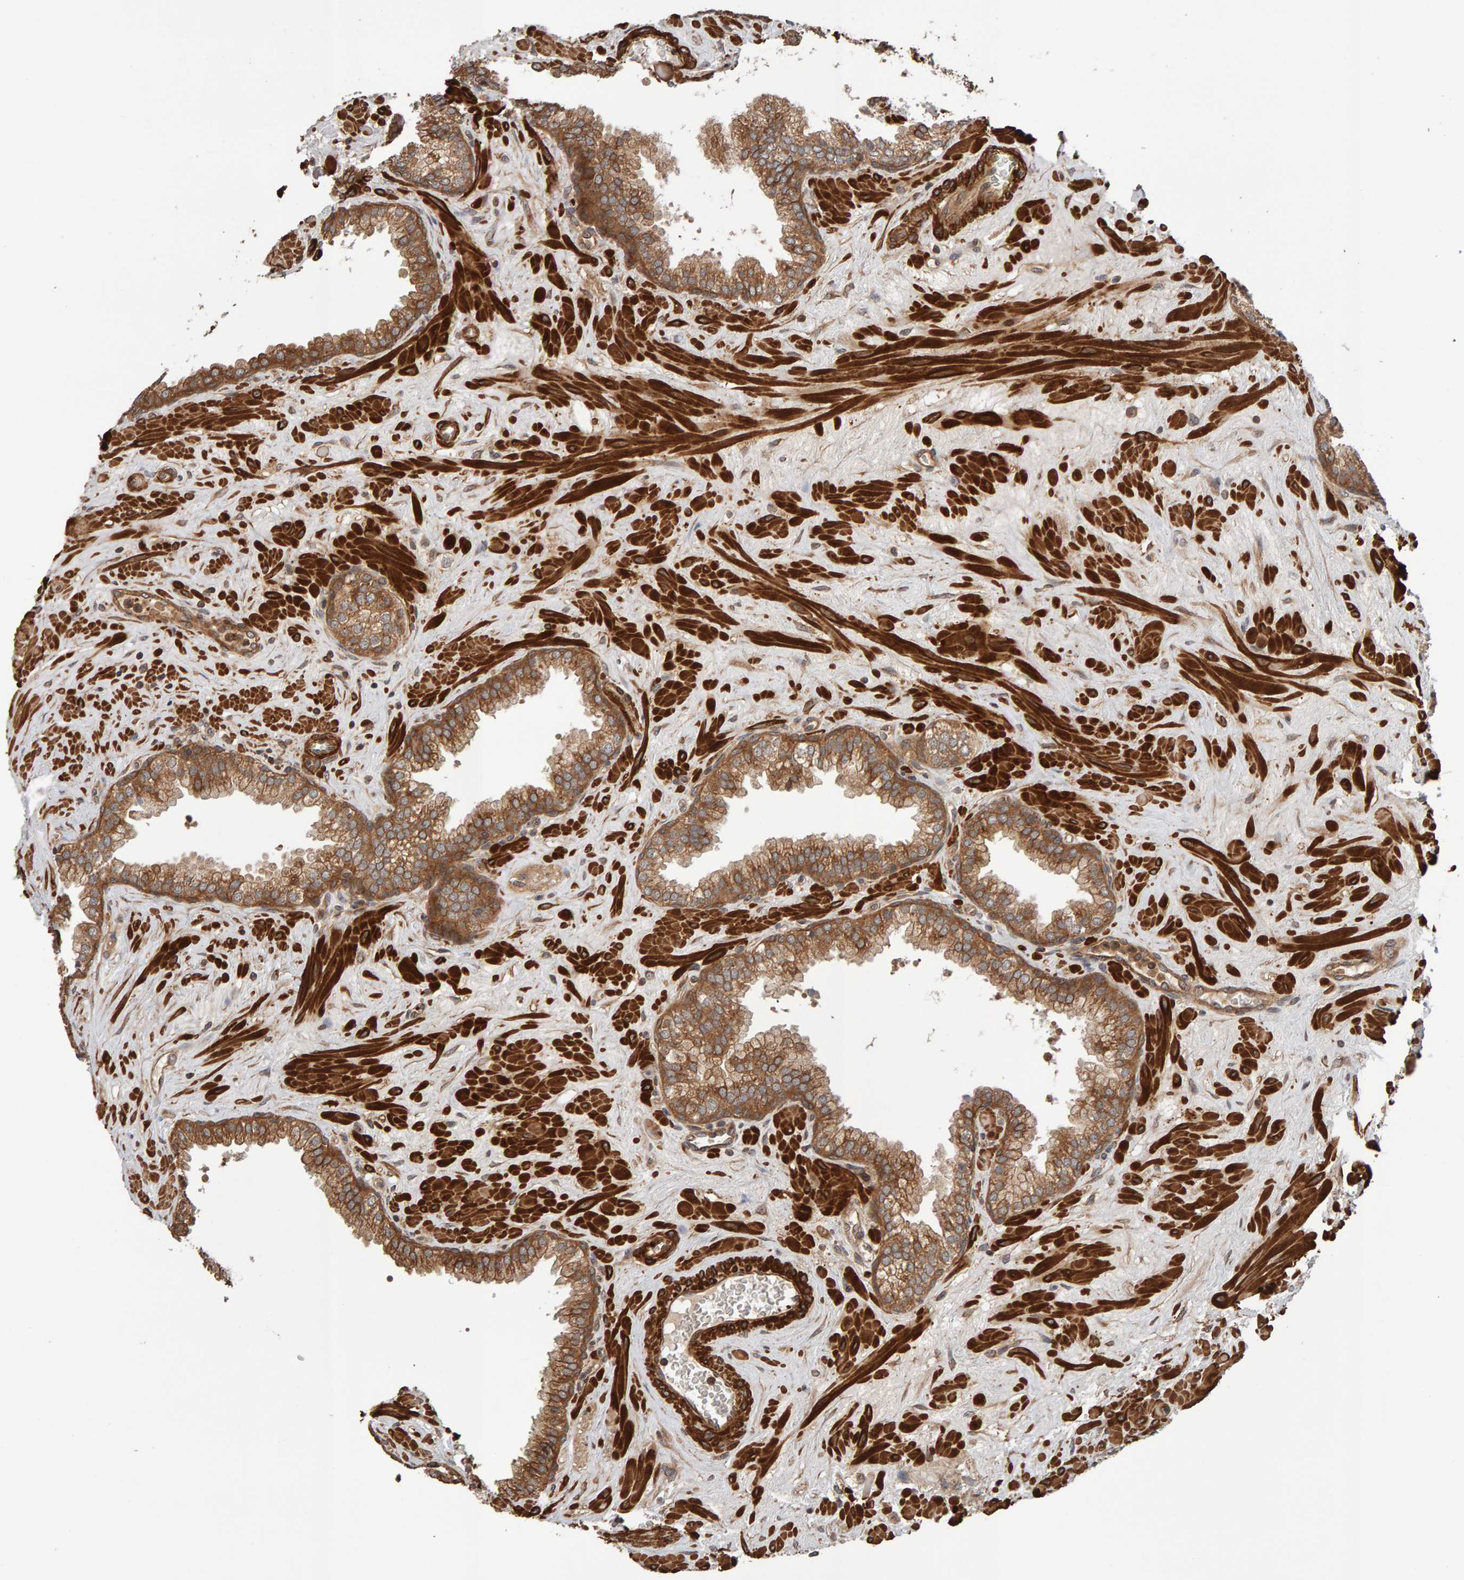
{"staining": {"intensity": "moderate", "quantity": ">75%", "location": "cytoplasmic/membranous"}, "tissue": "prostate", "cell_type": "Glandular cells", "image_type": "normal", "snomed": [{"axis": "morphology", "description": "Normal tissue, NOS"}, {"axis": "morphology", "description": "Urothelial carcinoma, Low grade"}, {"axis": "topography", "description": "Urinary bladder"}, {"axis": "topography", "description": "Prostate"}], "caption": "The histopathology image displays staining of benign prostate, revealing moderate cytoplasmic/membranous protein staining (brown color) within glandular cells.", "gene": "SYNRG", "patient": {"sex": "male", "age": 60}}